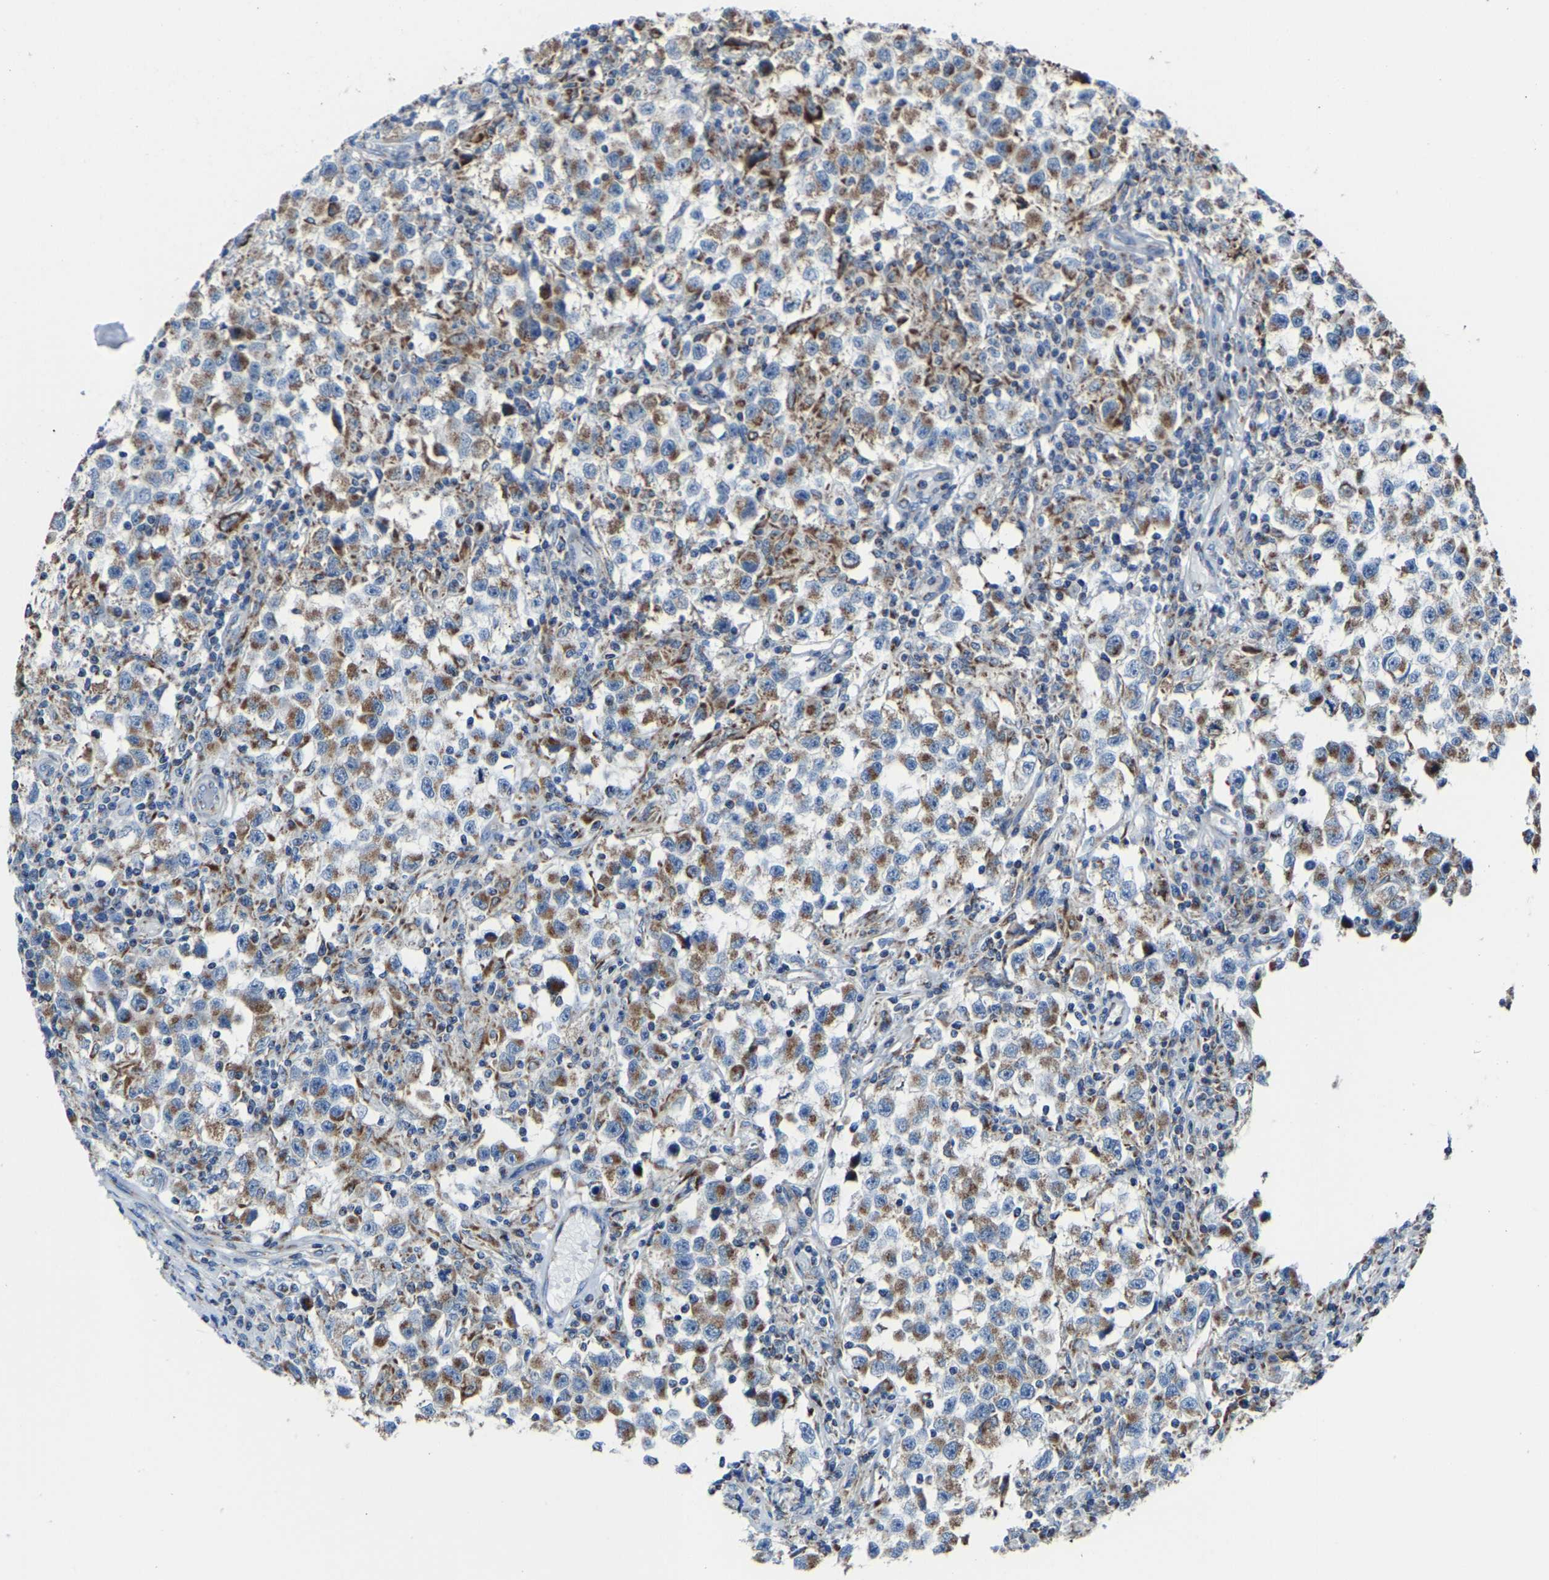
{"staining": {"intensity": "moderate", "quantity": ">75%", "location": "cytoplasmic/membranous"}, "tissue": "testis cancer", "cell_type": "Tumor cells", "image_type": "cancer", "snomed": [{"axis": "morphology", "description": "Carcinoma, Embryonal, NOS"}, {"axis": "topography", "description": "Testis"}], "caption": "Immunohistochemical staining of human embryonal carcinoma (testis) exhibits medium levels of moderate cytoplasmic/membranous protein expression in approximately >75% of tumor cells. The staining was performed using DAB (3,3'-diaminobenzidine), with brown indicating positive protein expression. Nuclei are stained blue with hematoxylin.", "gene": "CANT1", "patient": {"sex": "male", "age": 21}}